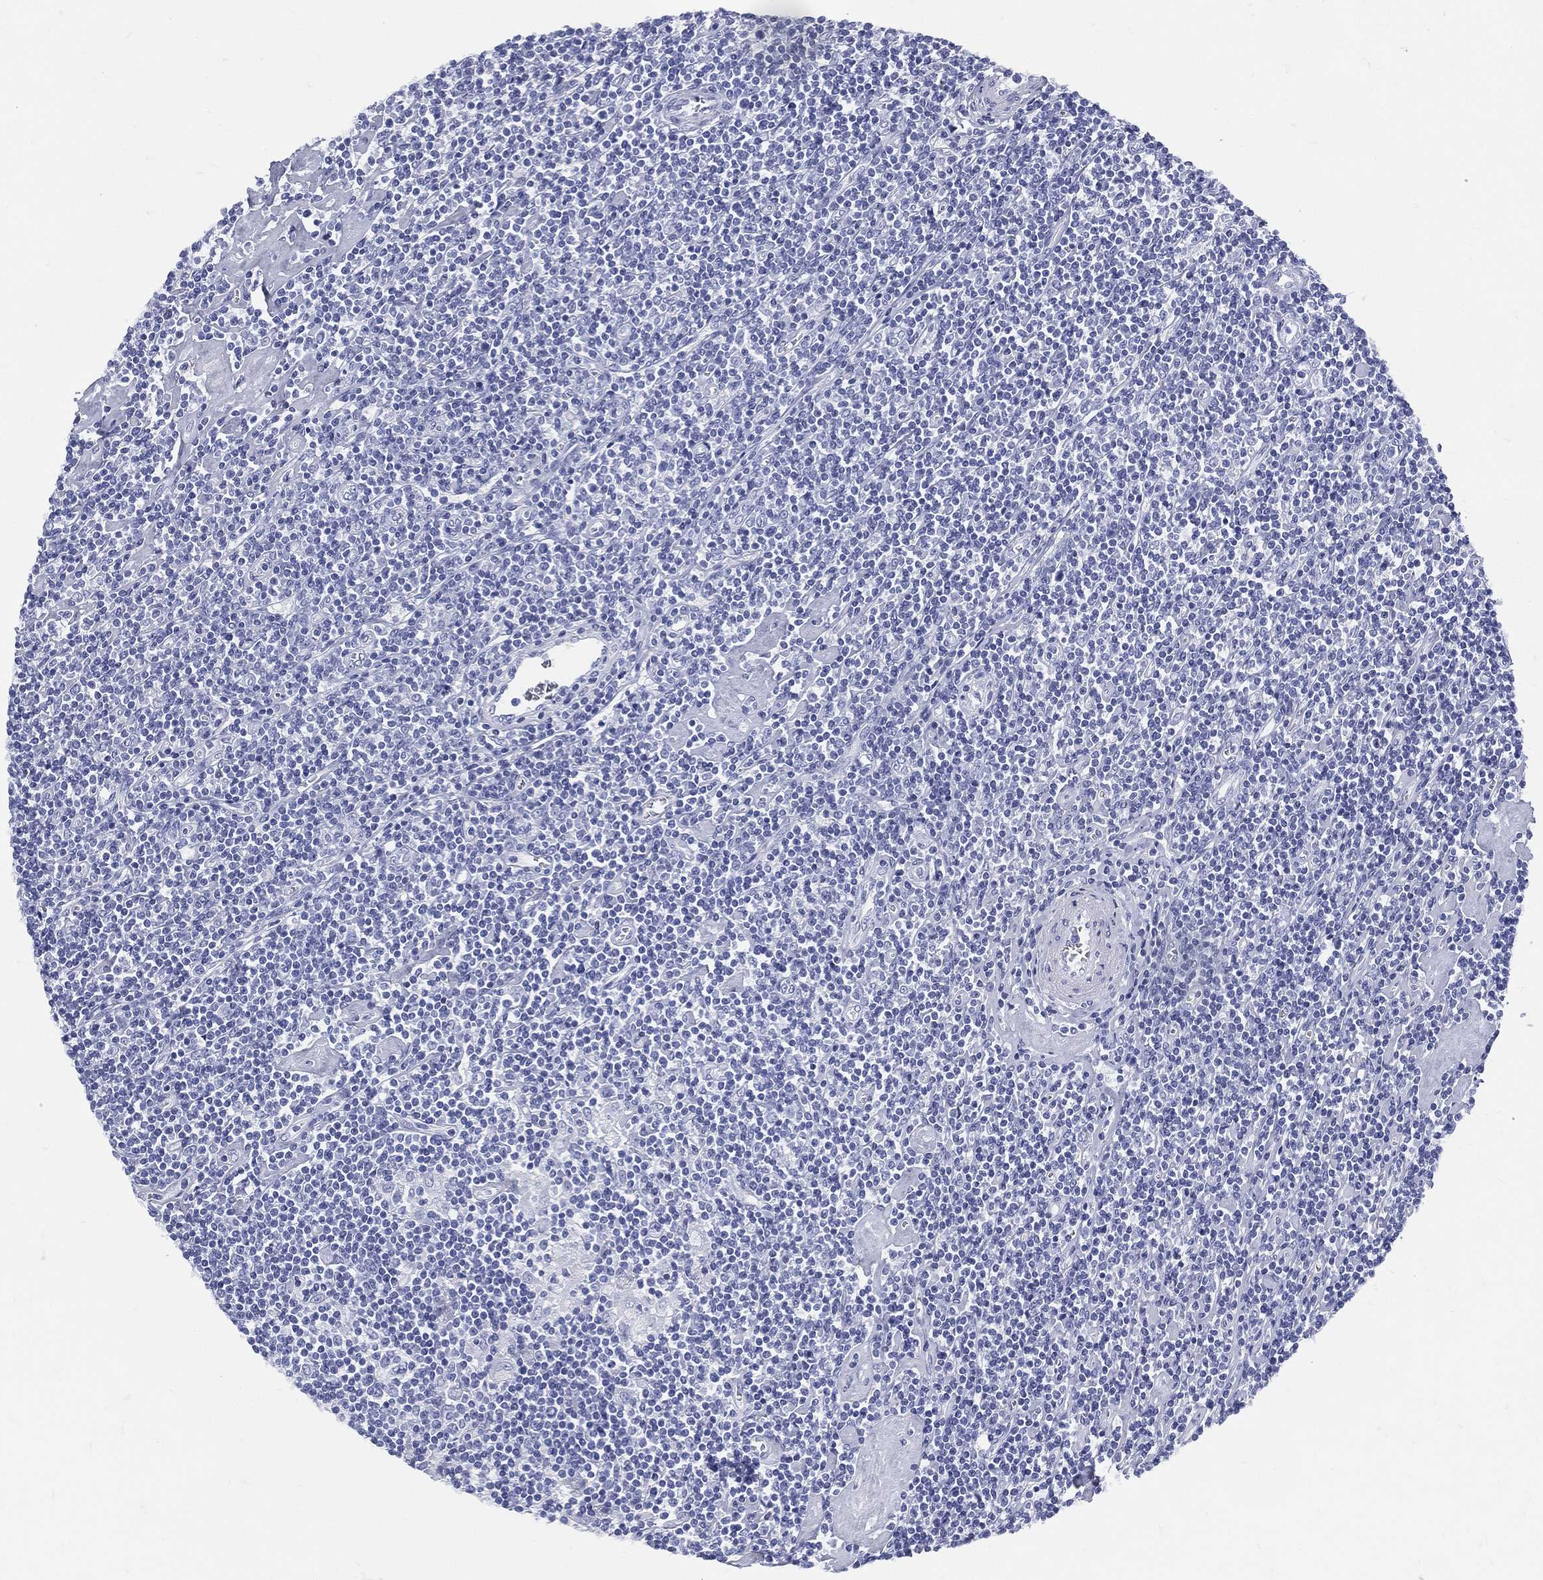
{"staining": {"intensity": "negative", "quantity": "none", "location": "none"}, "tissue": "lymphoma", "cell_type": "Tumor cells", "image_type": "cancer", "snomed": [{"axis": "morphology", "description": "Hodgkin's disease, NOS"}, {"axis": "topography", "description": "Lymph node"}], "caption": "This is a micrograph of IHC staining of lymphoma, which shows no staining in tumor cells.", "gene": "ETNPPL", "patient": {"sex": "male", "age": 40}}